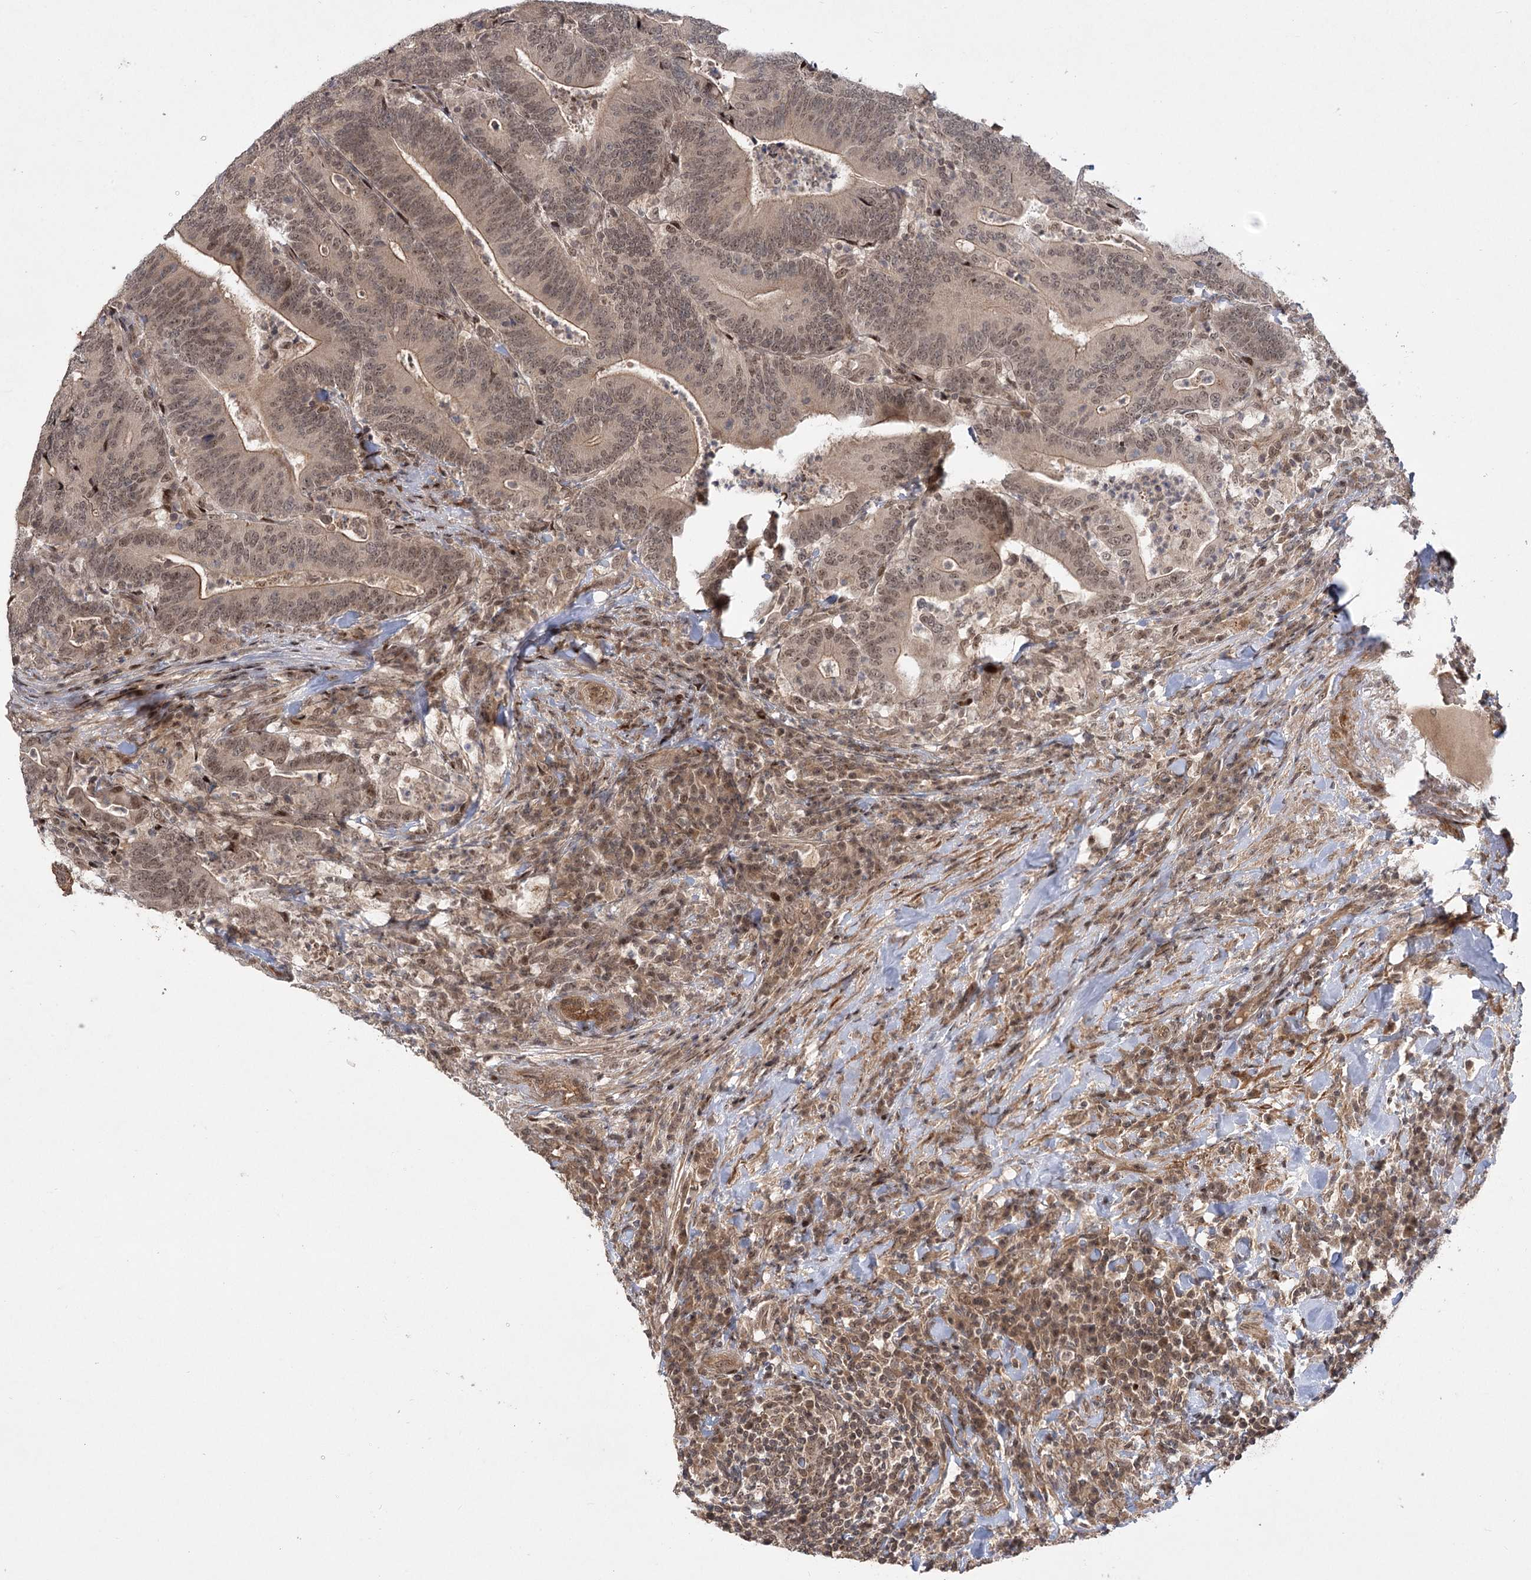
{"staining": {"intensity": "moderate", "quantity": ">75%", "location": "cytoplasmic/membranous,nuclear"}, "tissue": "colorectal cancer", "cell_type": "Tumor cells", "image_type": "cancer", "snomed": [{"axis": "morphology", "description": "Adenocarcinoma, NOS"}, {"axis": "topography", "description": "Colon"}], "caption": "Immunohistochemical staining of human colorectal adenocarcinoma exhibits medium levels of moderate cytoplasmic/membranous and nuclear expression in approximately >75% of tumor cells.", "gene": "HELQ", "patient": {"sex": "female", "age": 66}}